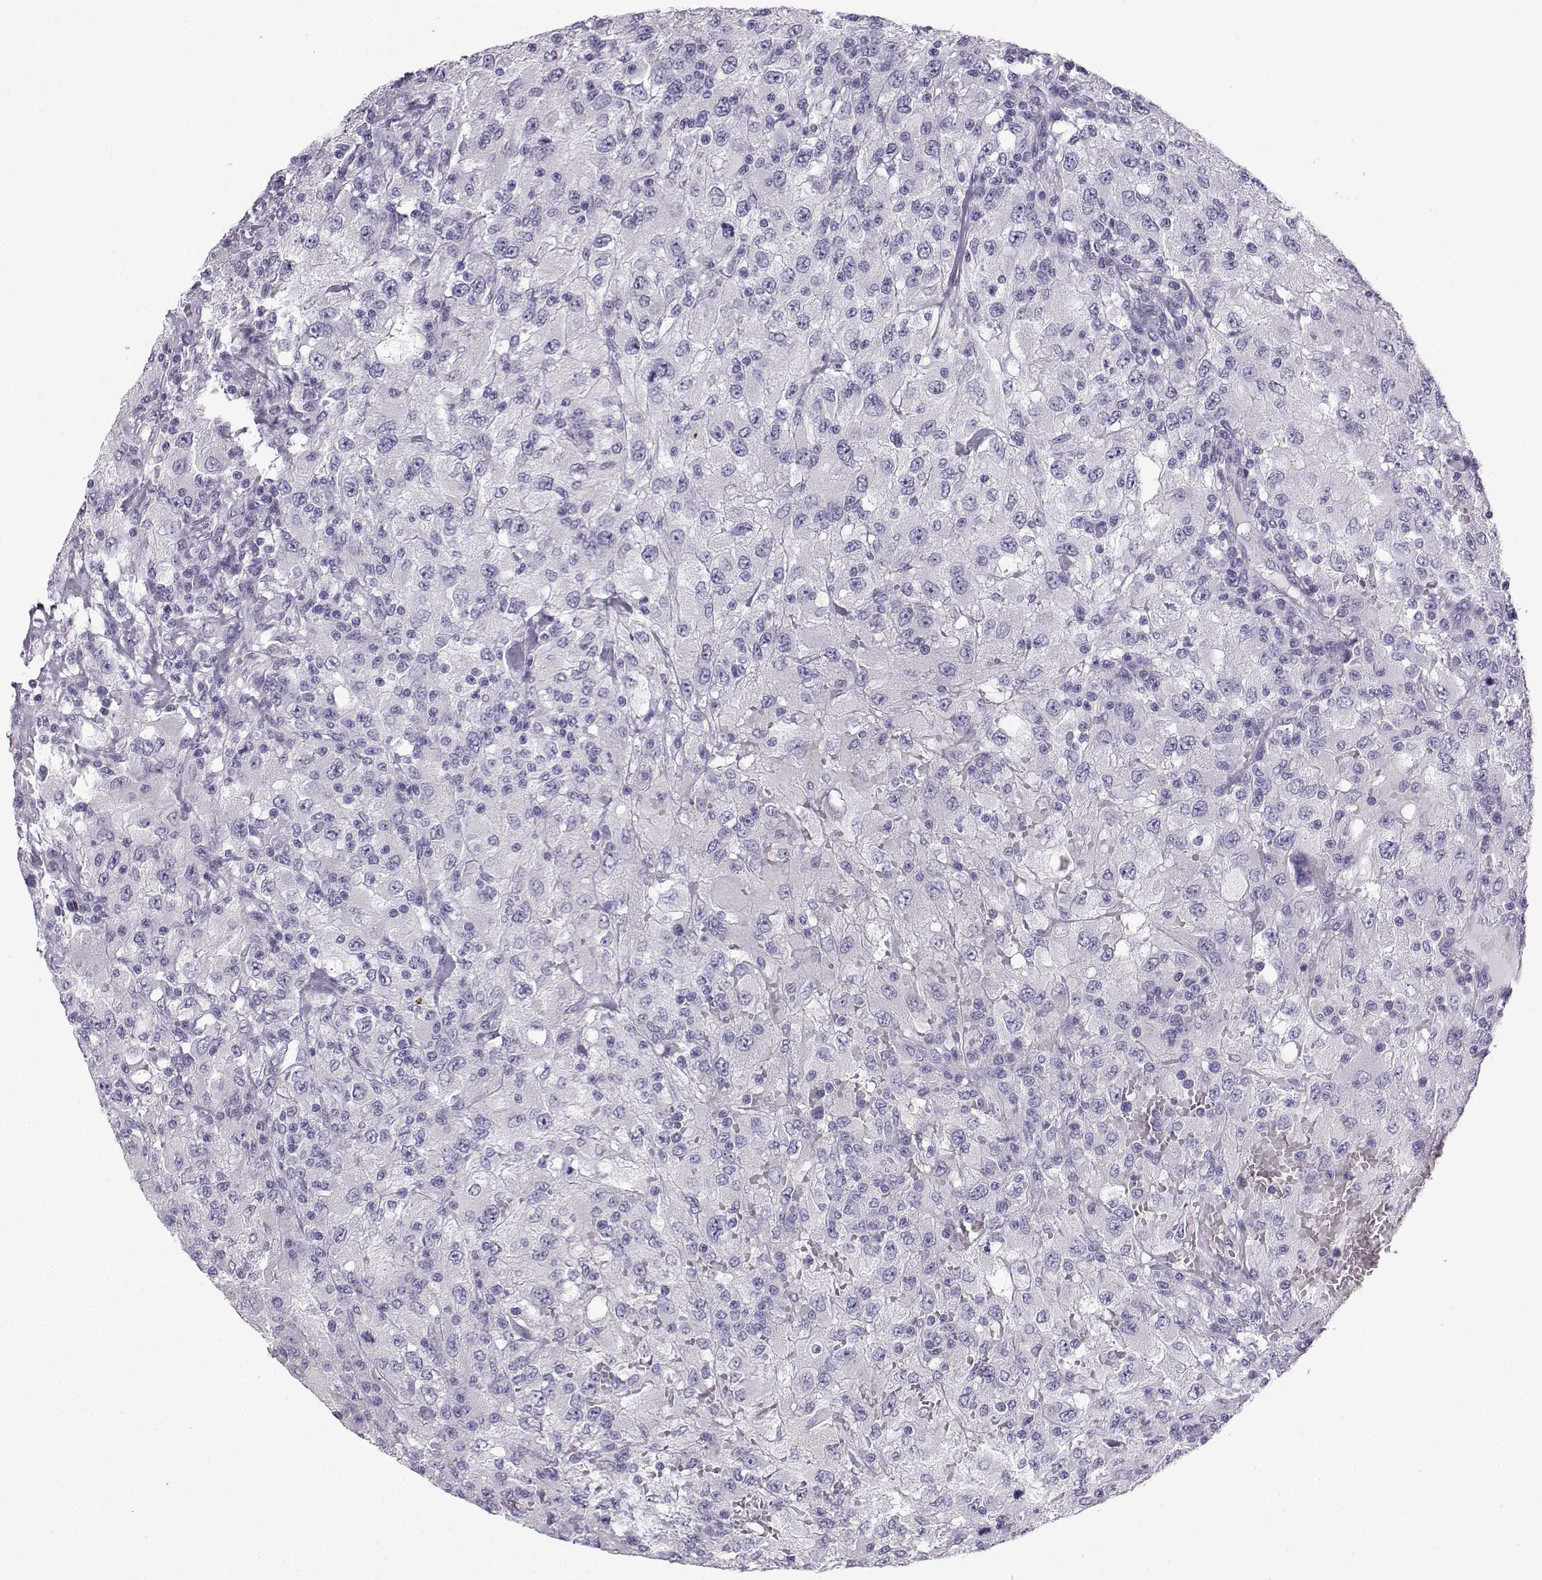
{"staining": {"intensity": "negative", "quantity": "none", "location": "none"}, "tissue": "renal cancer", "cell_type": "Tumor cells", "image_type": "cancer", "snomed": [{"axis": "morphology", "description": "Adenocarcinoma, NOS"}, {"axis": "topography", "description": "Kidney"}], "caption": "IHC of renal cancer (adenocarcinoma) shows no staining in tumor cells. (DAB immunohistochemistry (IHC) with hematoxylin counter stain).", "gene": "ZBTB8B", "patient": {"sex": "female", "age": 67}}